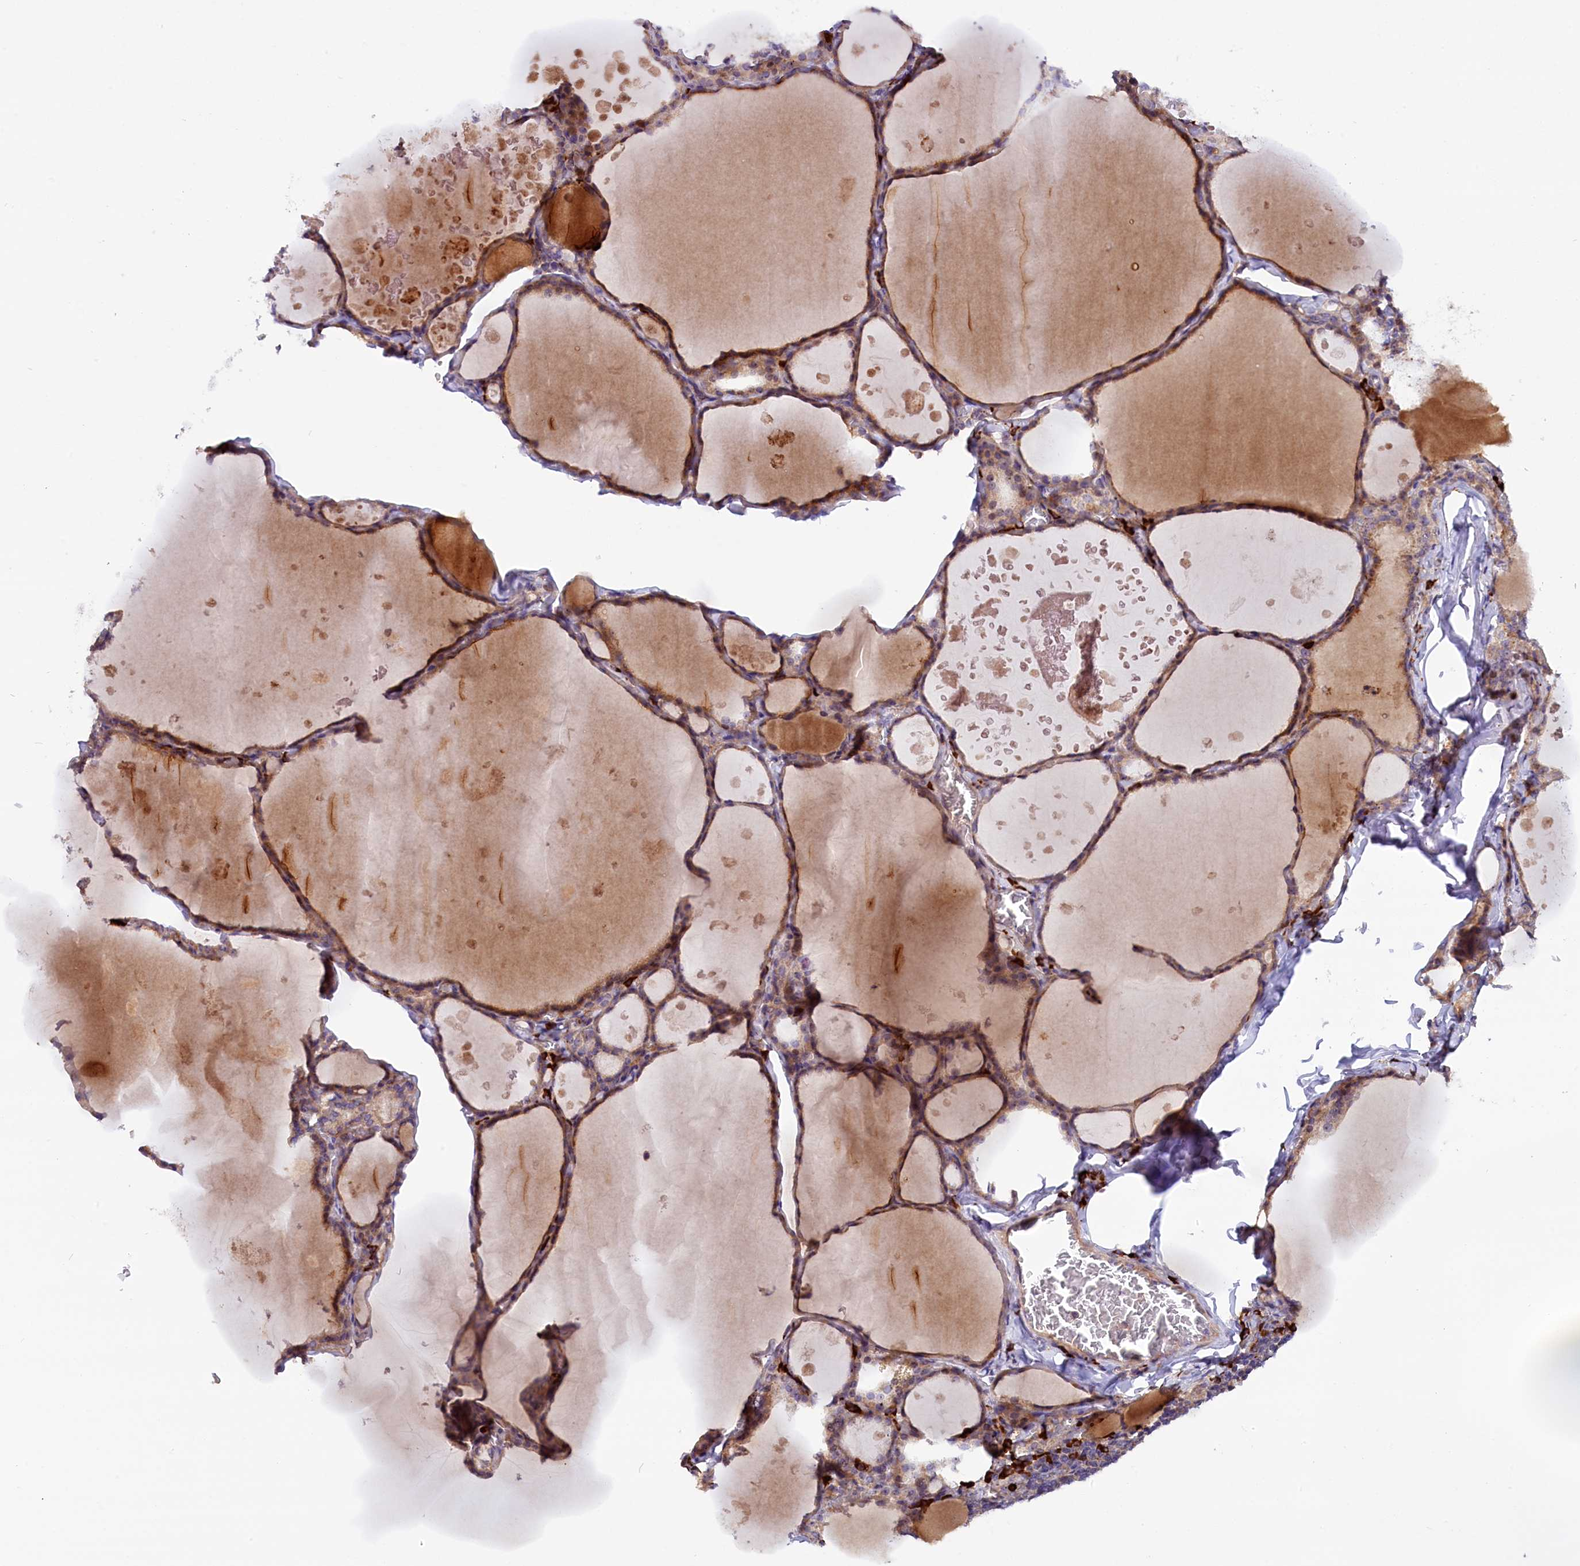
{"staining": {"intensity": "weak", "quantity": ">75%", "location": "cytoplasmic/membranous"}, "tissue": "thyroid gland", "cell_type": "Glandular cells", "image_type": "normal", "snomed": [{"axis": "morphology", "description": "Normal tissue, NOS"}, {"axis": "topography", "description": "Thyroid gland"}], "caption": "Immunohistochemistry (IHC) micrograph of unremarkable thyroid gland: thyroid gland stained using immunohistochemistry reveals low levels of weak protein expression localized specifically in the cytoplasmic/membranous of glandular cells, appearing as a cytoplasmic/membranous brown color.", "gene": "FRY", "patient": {"sex": "male", "age": 56}}